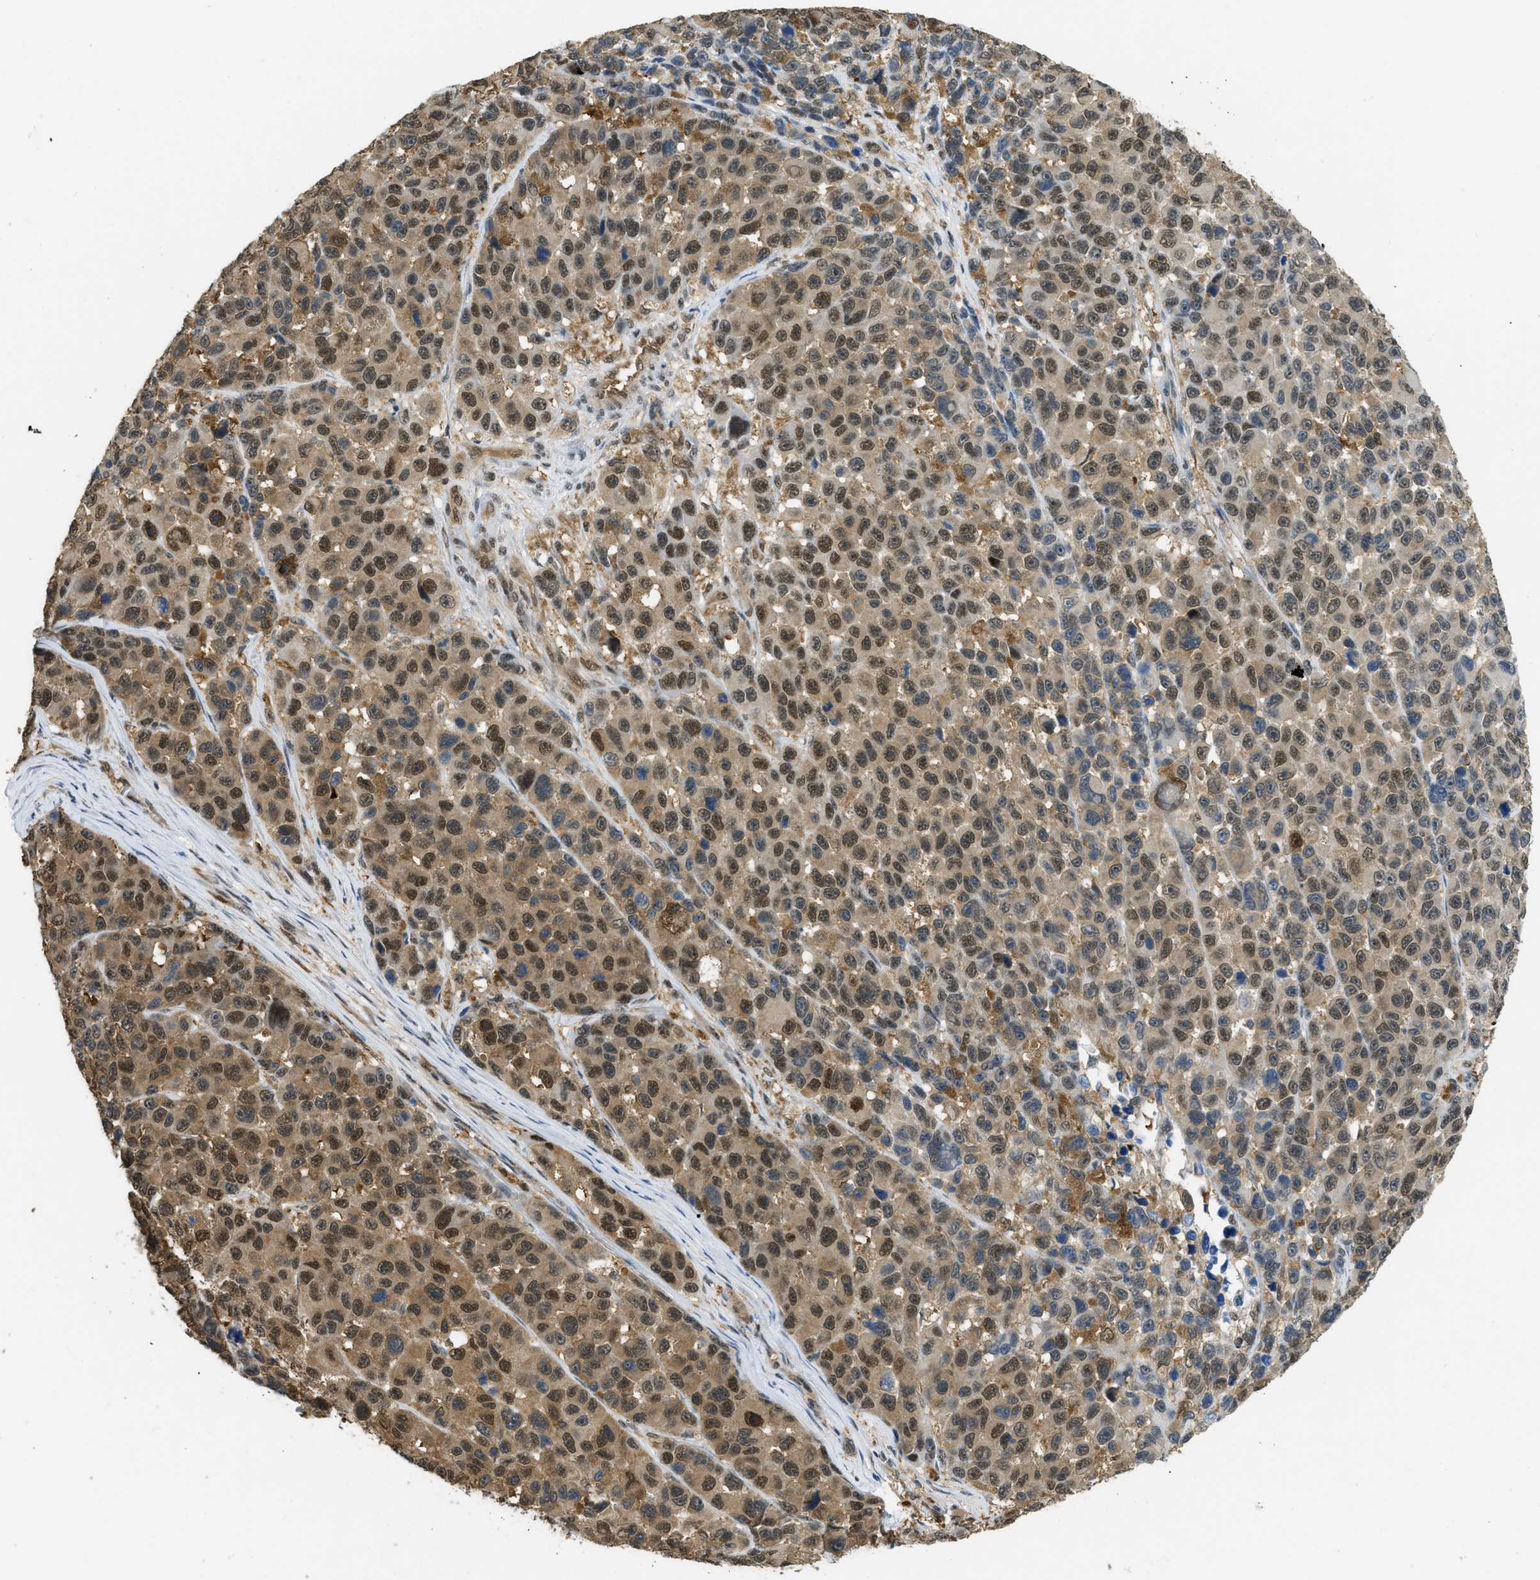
{"staining": {"intensity": "moderate", "quantity": ">75%", "location": "cytoplasmic/membranous,nuclear"}, "tissue": "melanoma", "cell_type": "Tumor cells", "image_type": "cancer", "snomed": [{"axis": "morphology", "description": "Malignant melanoma, NOS"}, {"axis": "topography", "description": "Skin"}], "caption": "A micrograph showing moderate cytoplasmic/membranous and nuclear expression in approximately >75% of tumor cells in malignant melanoma, as visualized by brown immunohistochemical staining.", "gene": "PSMC5", "patient": {"sex": "male", "age": 53}}